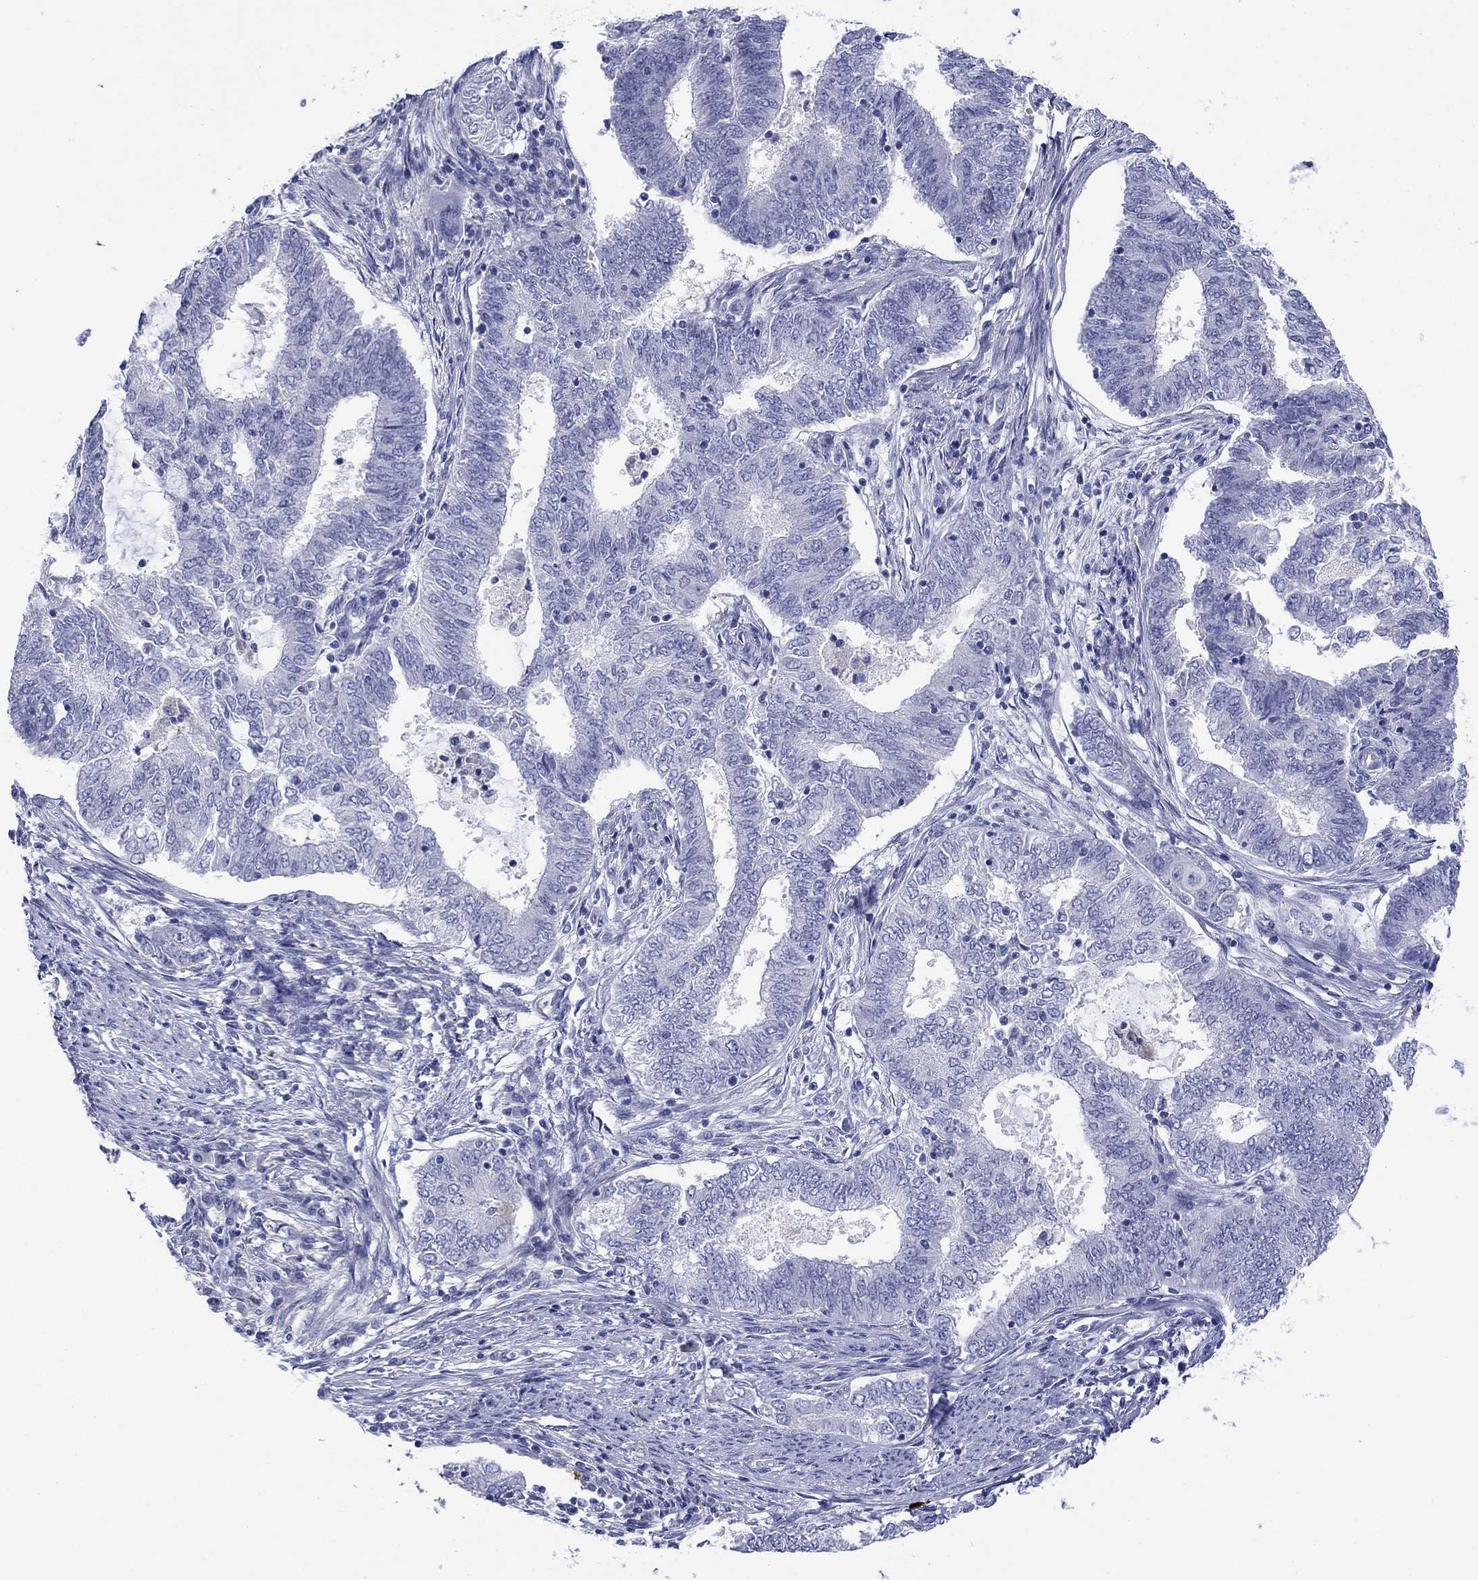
{"staining": {"intensity": "negative", "quantity": "none", "location": "none"}, "tissue": "endometrial cancer", "cell_type": "Tumor cells", "image_type": "cancer", "snomed": [{"axis": "morphology", "description": "Adenocarcinoma, NOS"}, {"axis": "topography", "description": "Endometrium"}], "caption": "The photomicrograph demonstrates no significant expression in tumor cells of endometrial cancer (adenocarcinoma).", "gene": "PTPRZ1", "patient": {"sex": "female", "age": 62}}